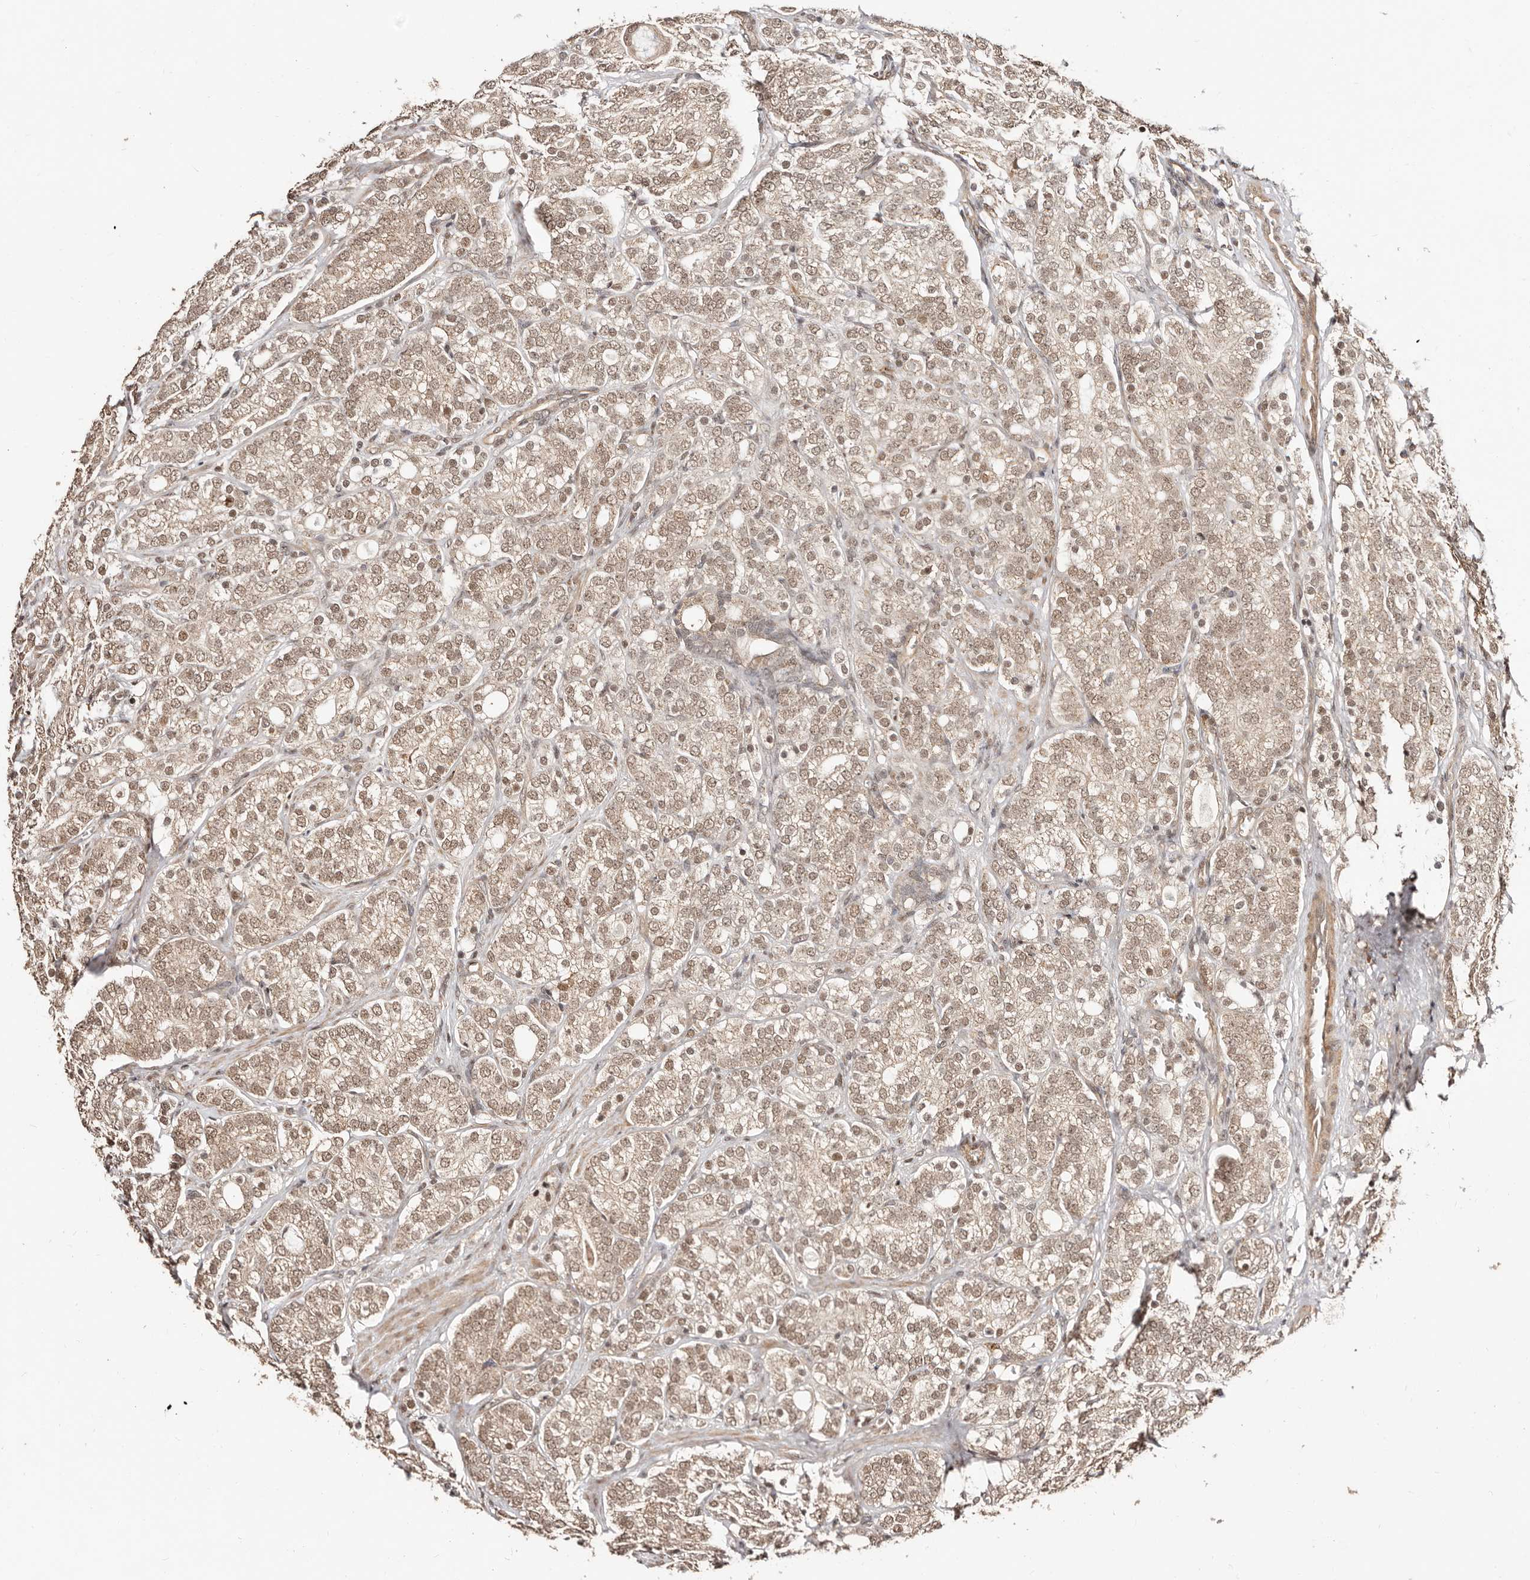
{"staining": {"intensity": "moderate", "quantity": ">75%", "location": "cytoplasmic/membranous,nuclear"}, "tissue": "prostate cancer", "cell_type": "Tumor cells", "image_type": "cancer", "snomed": [{"axis": "morphology", "description": "Adenocarcinoma, High grade"}, {"axis": "topography", "description": "Prostate"}], "caption": "Prostate cancer stained with a protein marker shows moderate staining in tumor cells.", "gene": "CTNNBL1", "patient": {"sex": "male", "age": 57}}